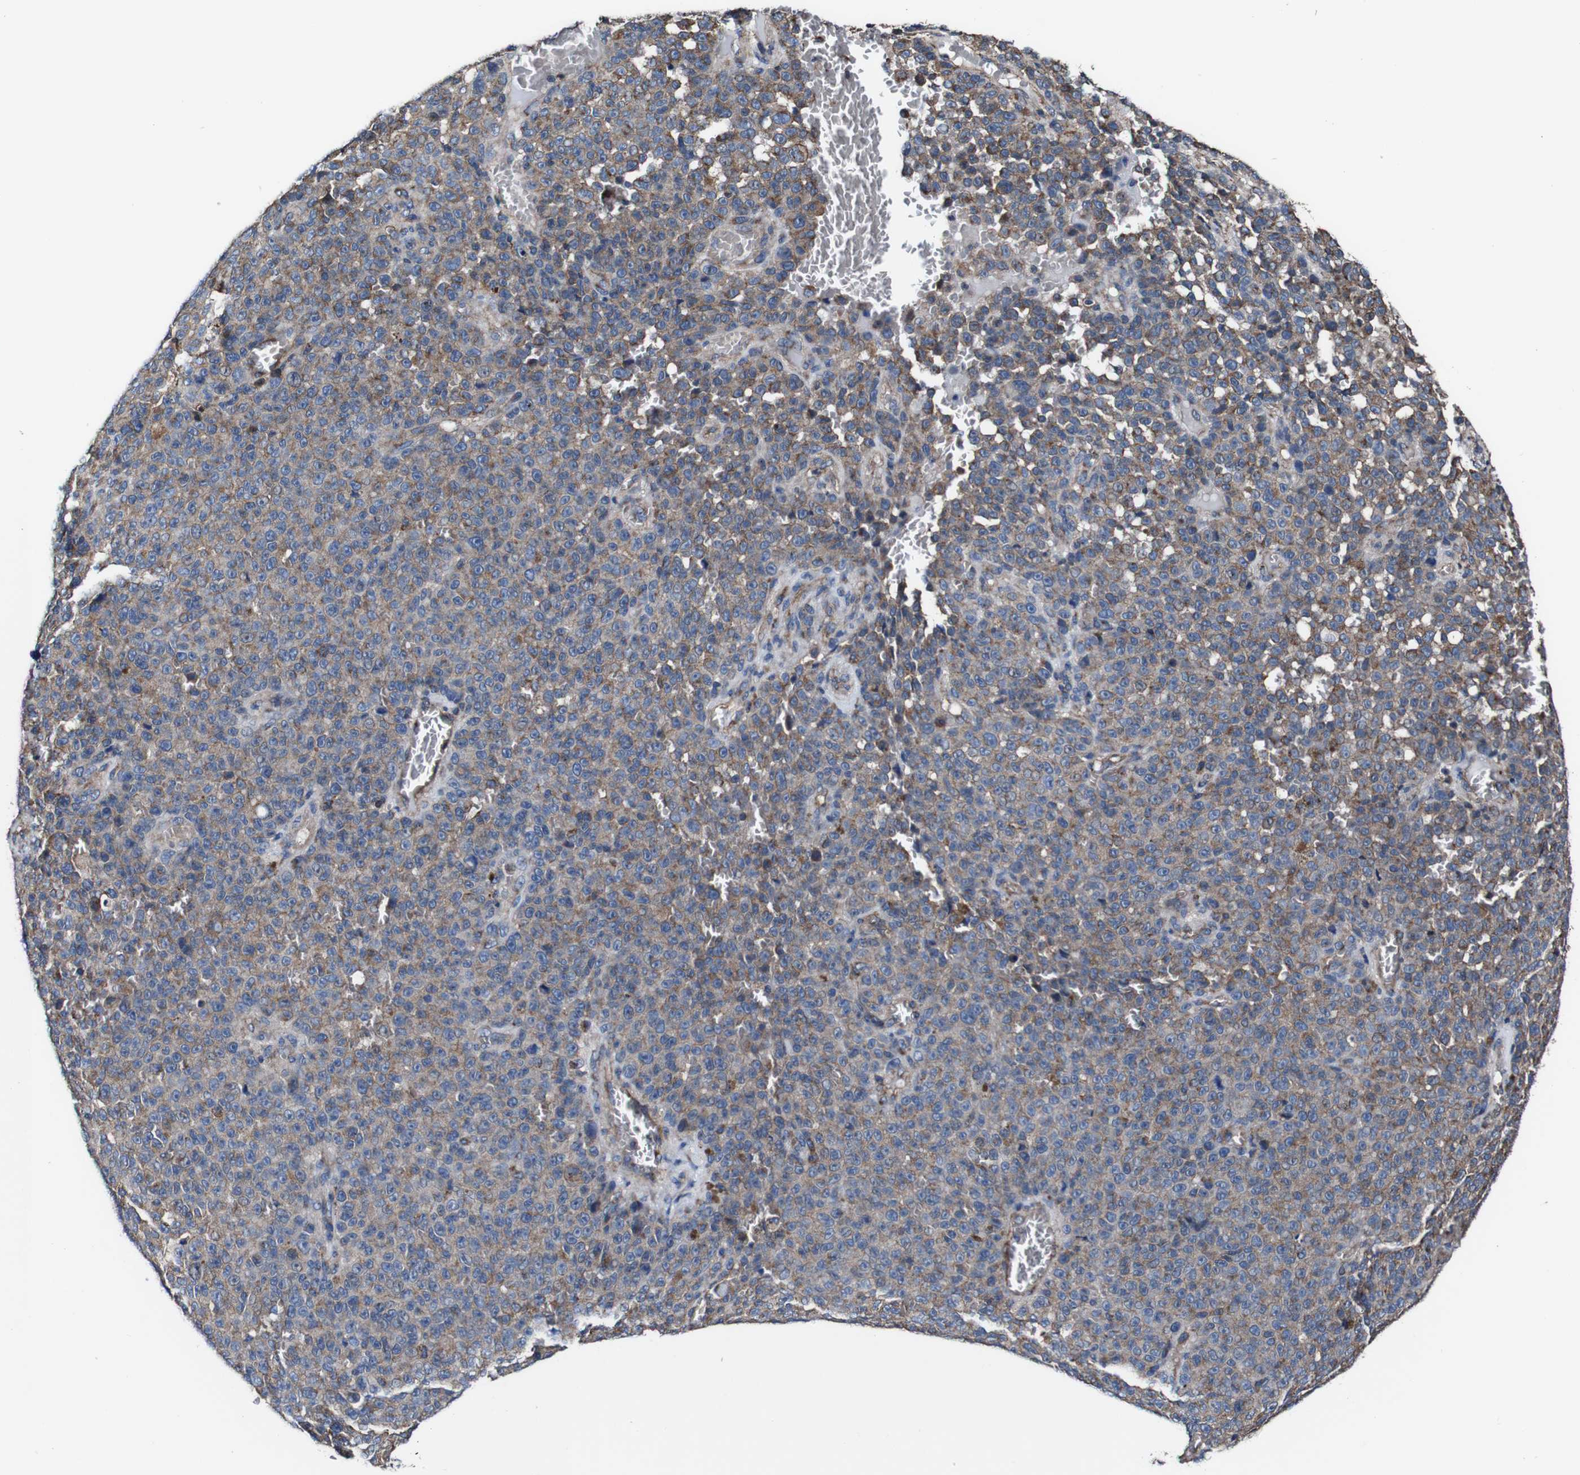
{"staining": {"intensity": "moderate", "quantity": ">75%", "location": "cytoplasmic/membranous"}, "tissue": "melanoma", "cell_type": "Tumor cells", "image_type": "cancer", "snomed": [{"axis": "morphology", "description": "Malignant melanoma, NOS"}, {"axis": "topography", "description": "Skin"}], "caption": "Melanoma stained for a protein (brown) reveals moderate cytoplasmic/membranous positive expression in about >75% of tumor cells.", "gene": "CSF1R", "patient": {"sex": "female", "age": 82}}